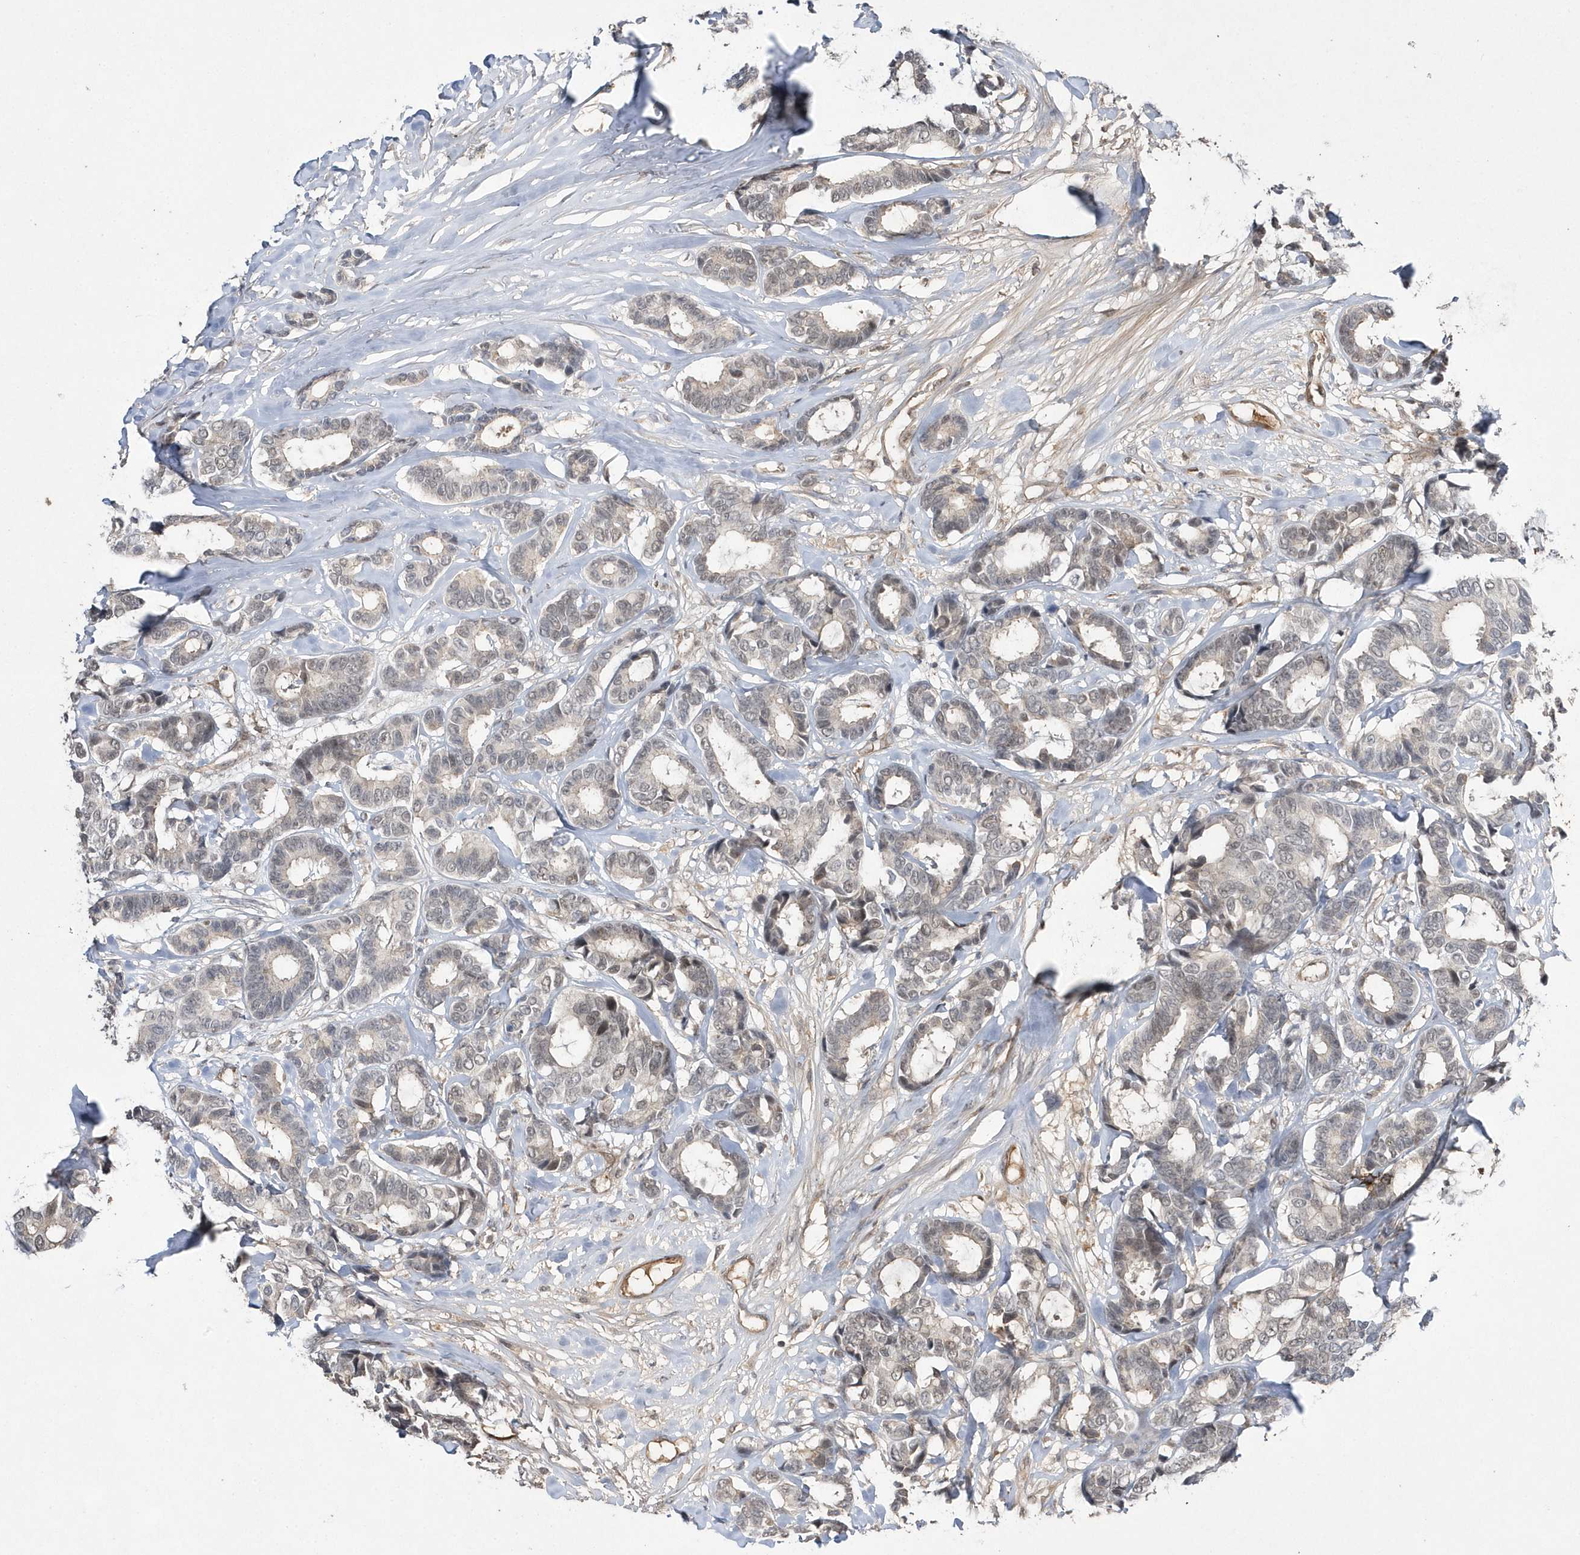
{"staining": {"intensity": "negative", "quantity": "none", "location": "none"}, "tissue": "breast cancer", "cell_type": "Tumor cells", "image_type": "cancer", "snomed": [{"axis": "morphology", "description": "Duct carcinoma"}, {"axis": "topography", "description": "Breast"}], "caption": "Immunohistochemical staining of breast cancer exhibits no significant staining in tumor cells. The staining is performed using DAB brown chromogen with nuclei counter-stained in using hematoxylin.", "gene": "TMEM132B", "patient": {"sex": "female", "age": 87}}